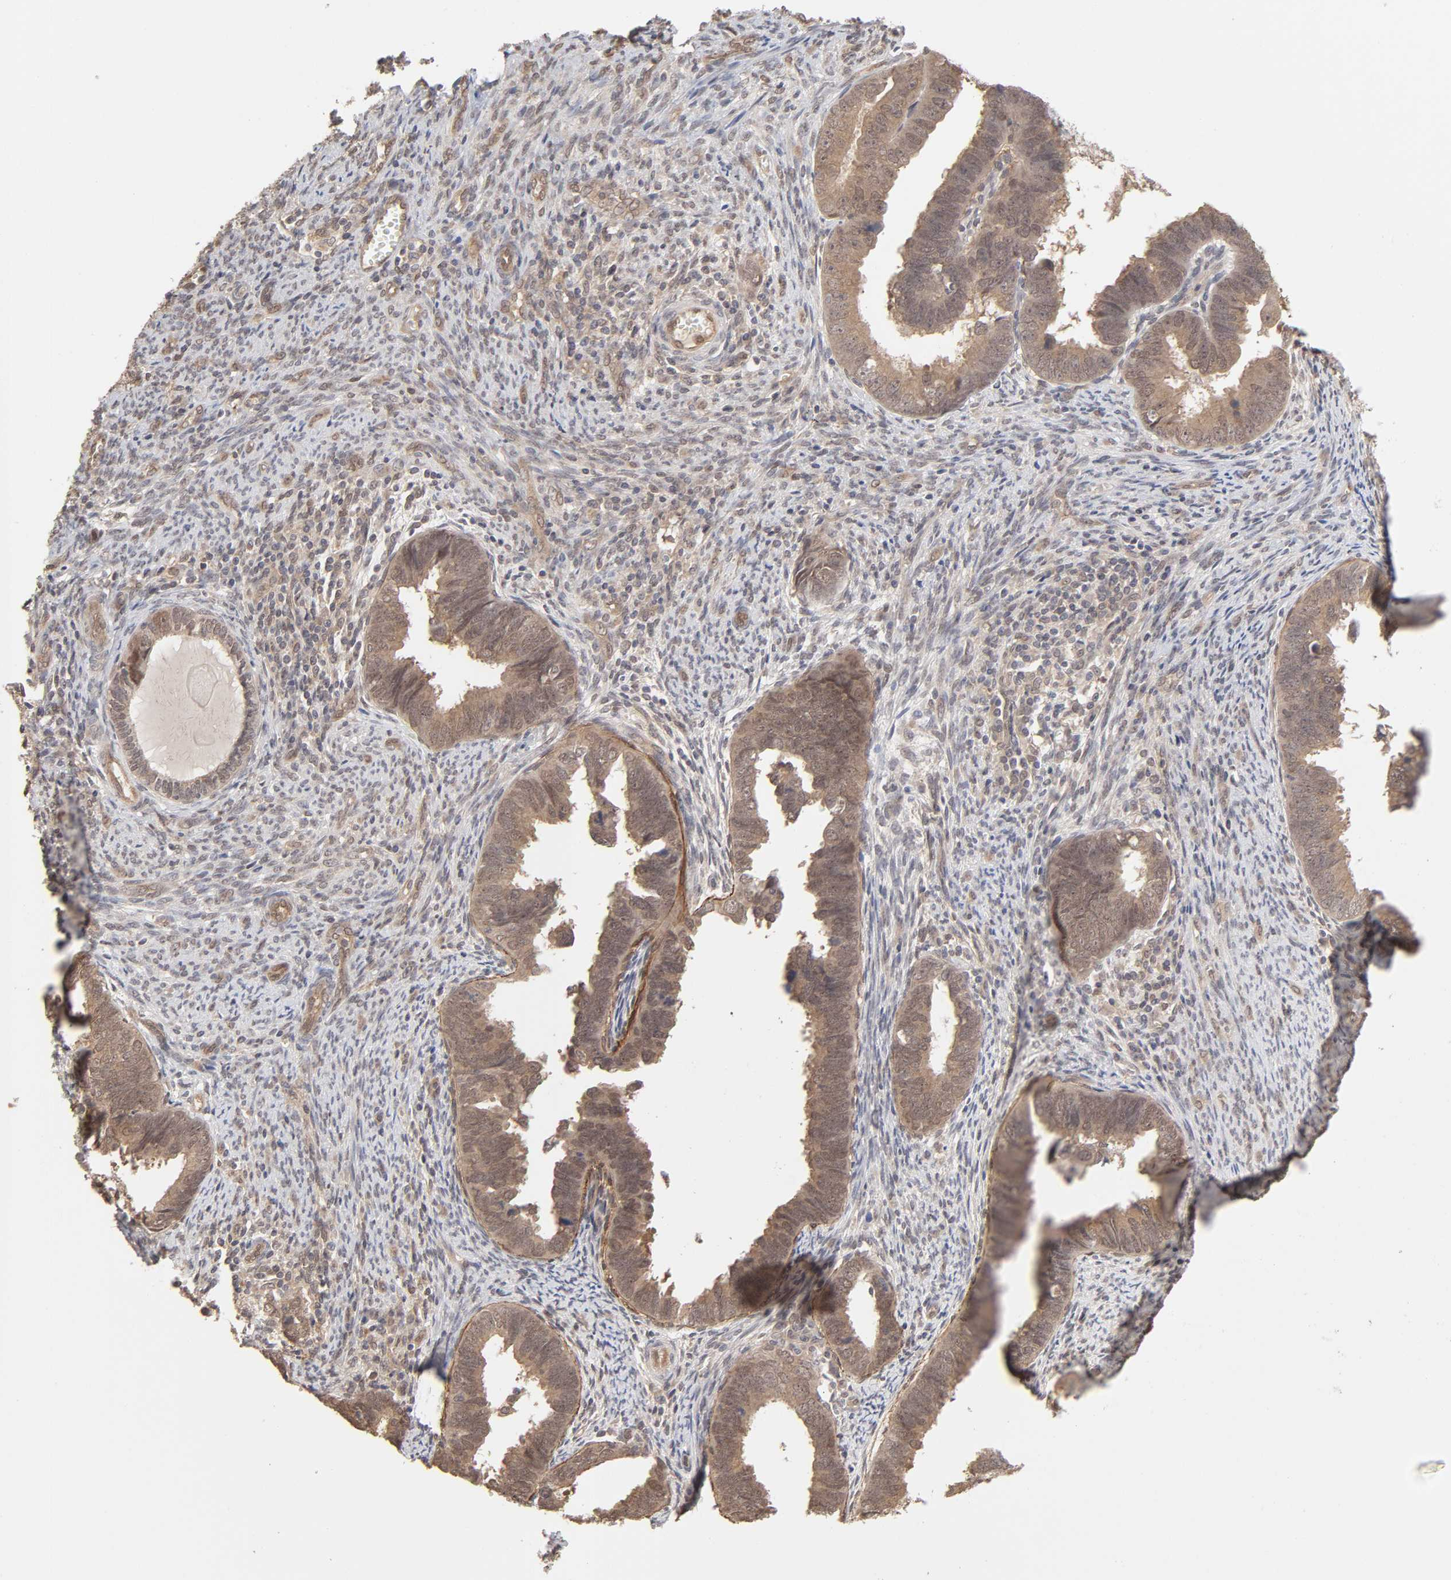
{"staining": {"intensity": "moderate", "quantity": ">75%", "location": "cytoplasmic/membranous"}, "tissue": "endometrial cancer", "cell_type": "Tumor cells", "image_type": "cancer", "snomed": [{"axis": "morphology", "description": "Adenocarcinoma, NOS"}, {"axis": "topography", "description": "Endometrium"}], "caption": "Adenocarcinoma (endometrial) stained with a brown dye exhibits moderate cytoplasmic/membranous positive expression in about >75% of tumor cells.", "gene": "MAPK1", "patient": {"sex": "female", "age": 75}}